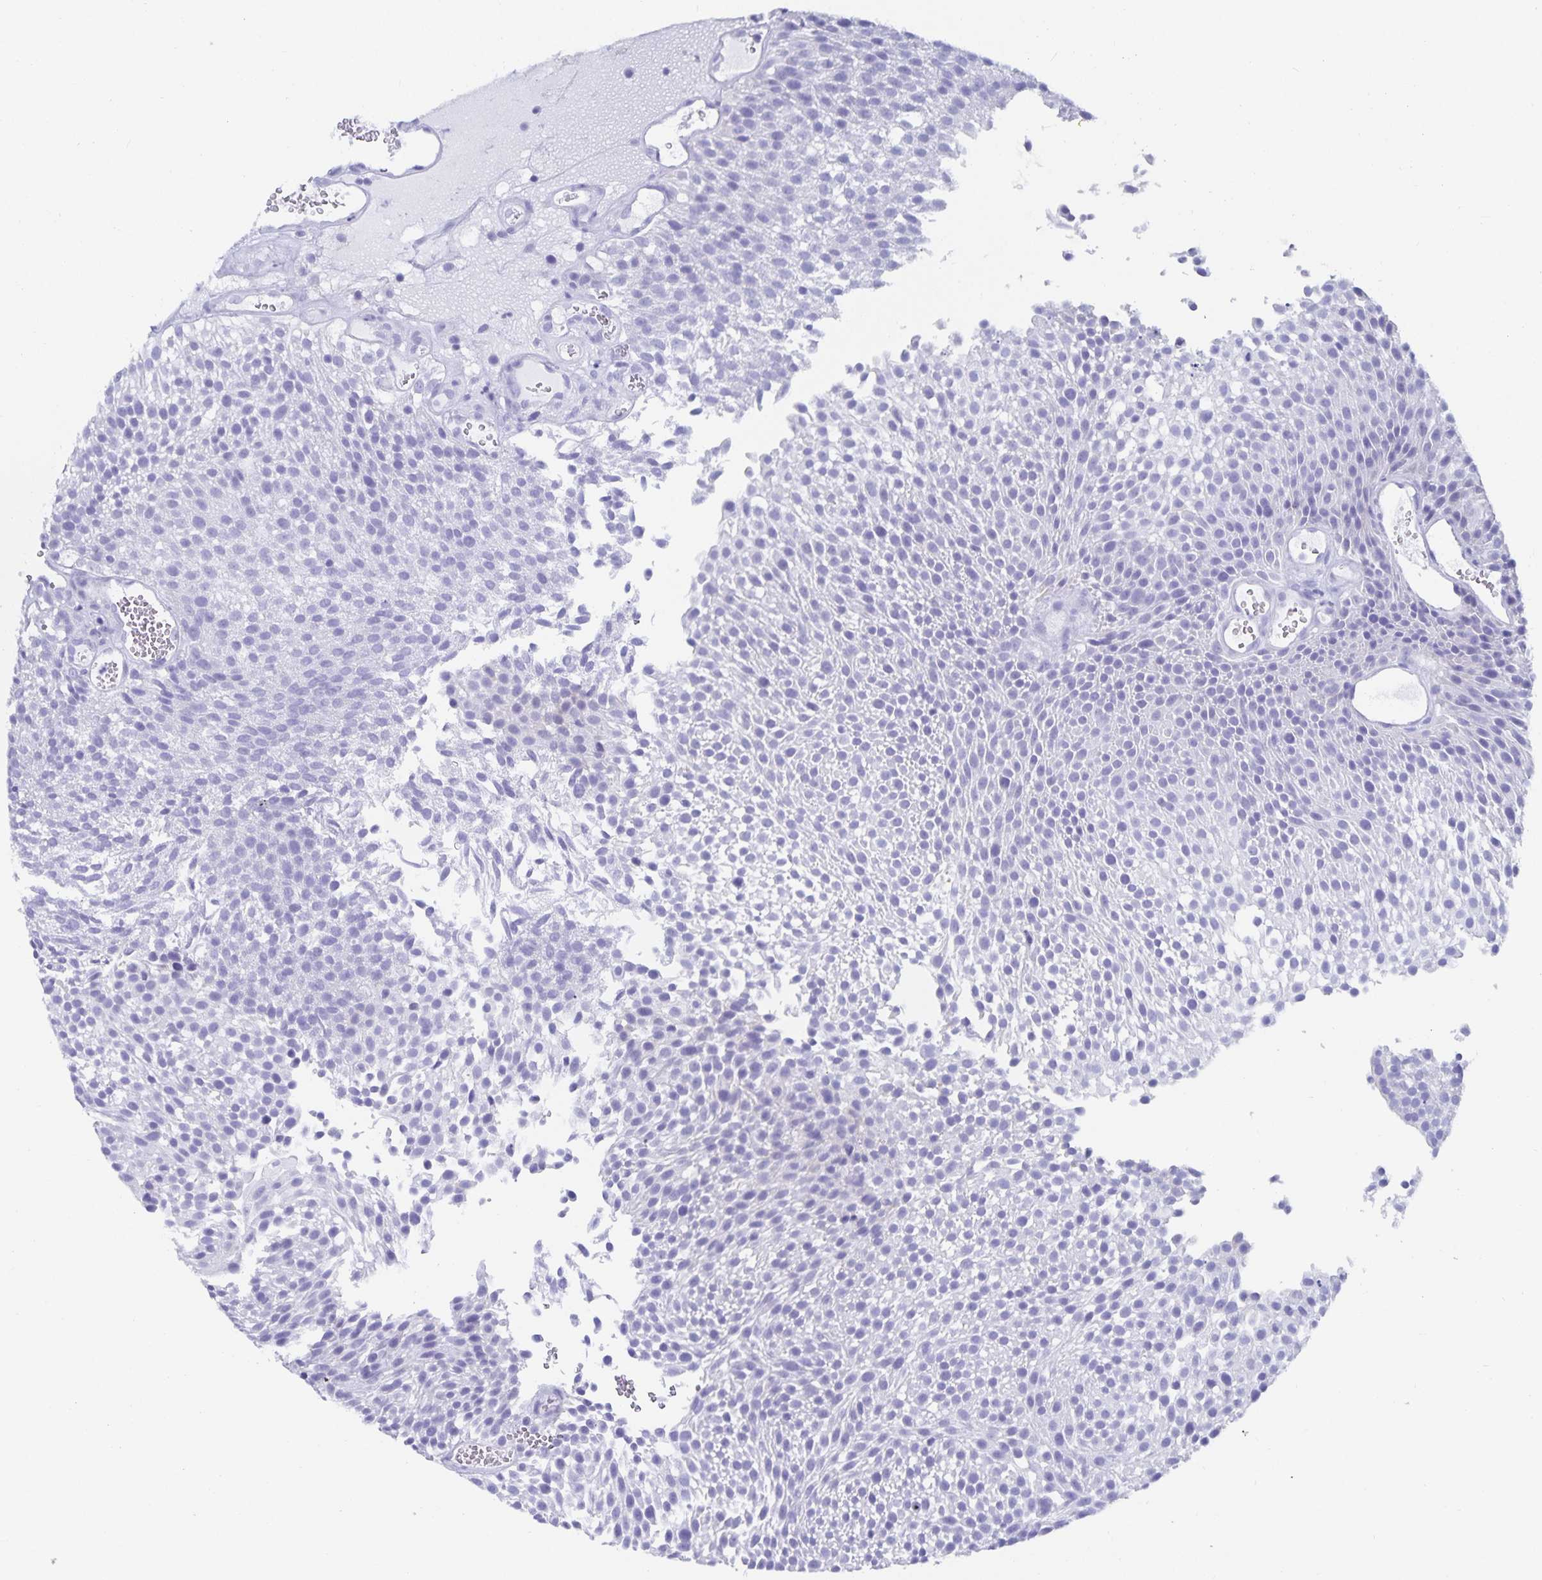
{"staining": {"intensity": "negative", "quantity": "none", "location": "none"}, "tissue": "urothelial cancer", "cell_type": "Tumor cells", "image_type": "cancer", "snomed": [{"axis": "morphology", "description": "Urothelial carcinoma, Low grade"}, {"axis": "topography", "description": "Urinary bladder"}], "caption": "Human low-grade urothelial carcinoma stained for a protein using immunohistochemistry (IHC) shows no staining in tumor cells.", "gene": "C19orf73", "patient": {"sex": "female", "age": 79}}